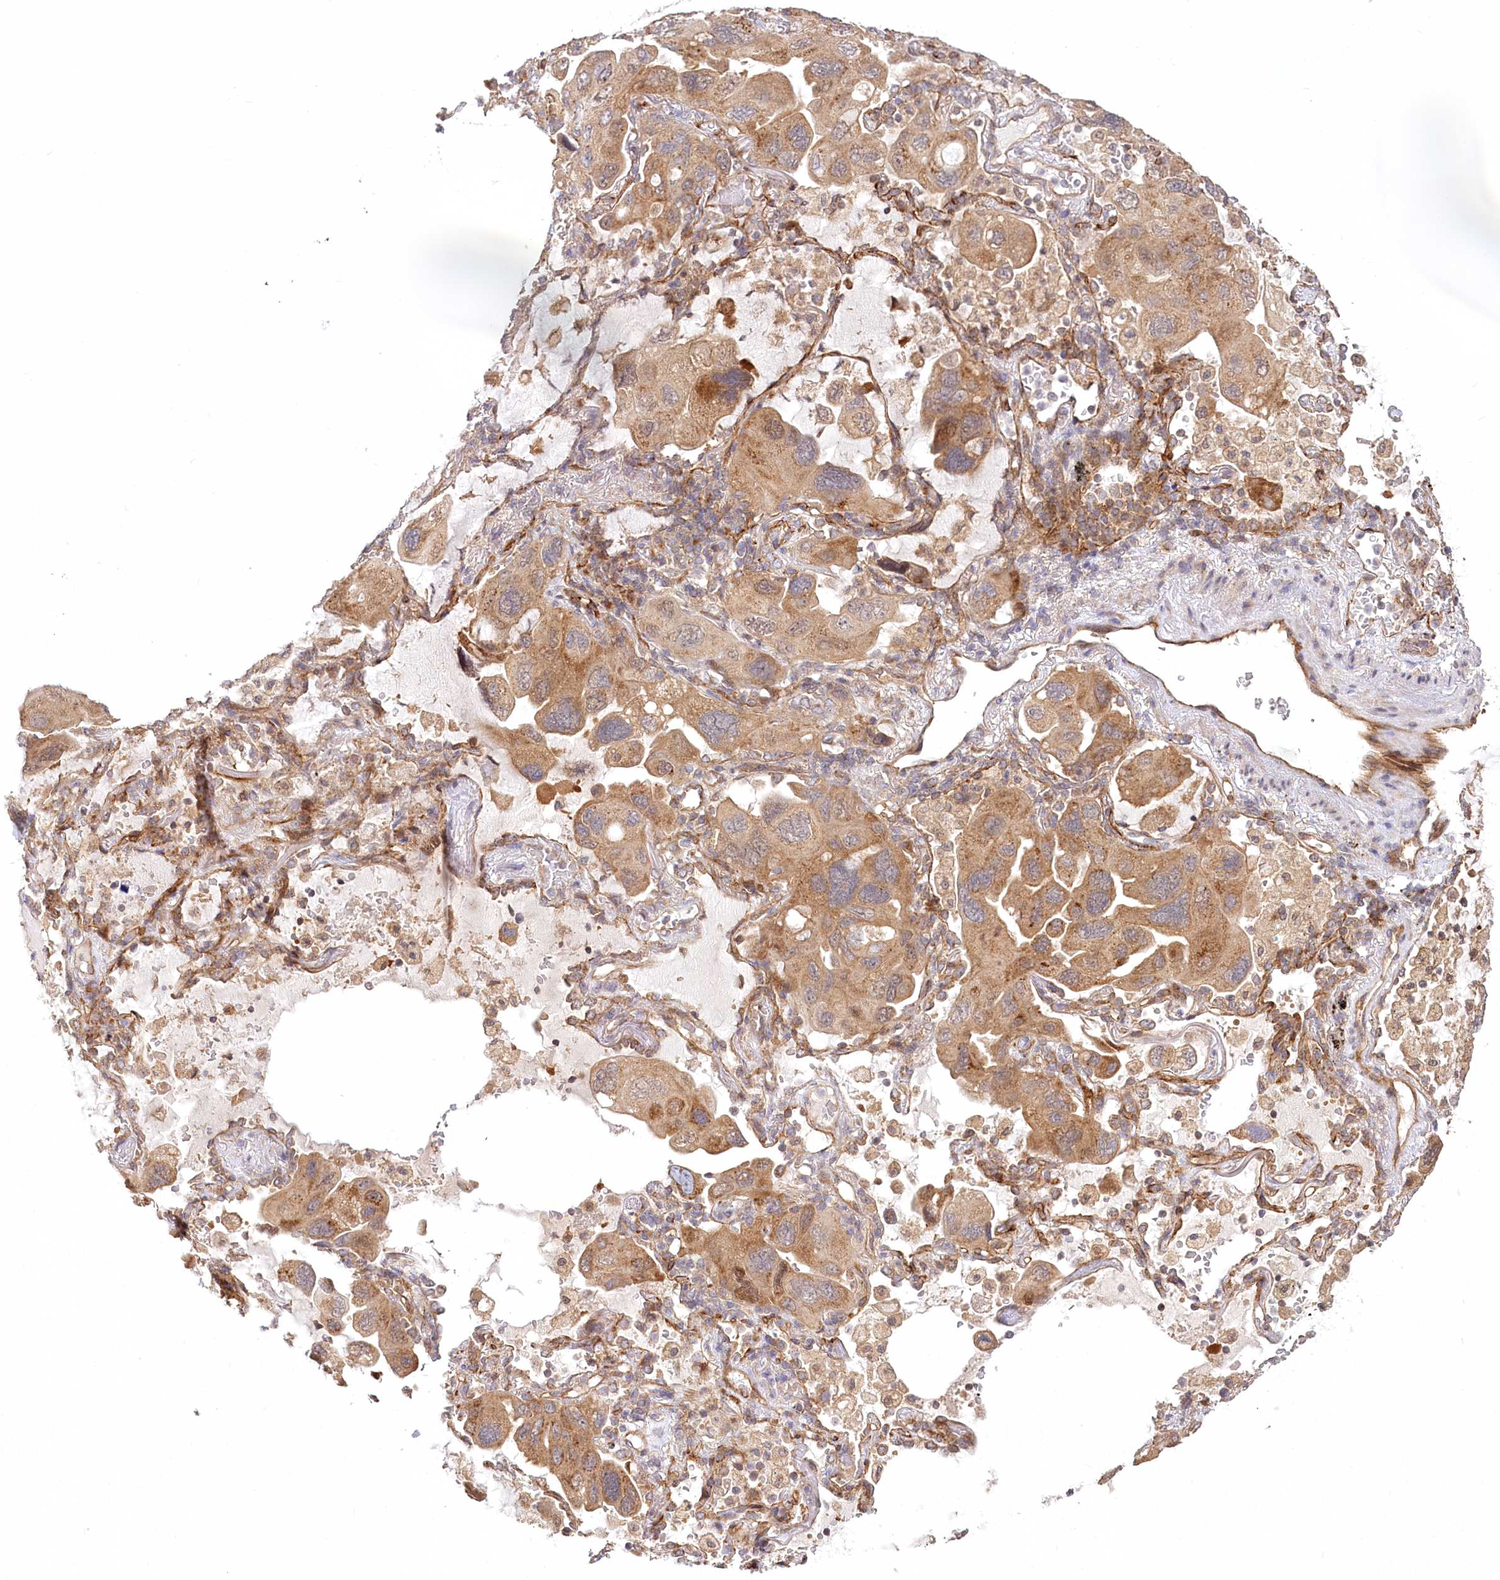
{"staining": {"intensity": "moderate", "quantity": ">75%", "location": "cytoplasmic/membranous"}, "tissue": "lung cancer", "cell_type": "Tumor cells", "image_type": "cancer", "snomed": [{"axis": "morphology", "description": "Squamous cell carcinoma, NOS"}, {"axis": "topography", "description": "Lung"}], "caption": "This micrograph displays IHC staining of human lung cancer, with medium moderate cytoplasmic/membranous staining in about >75% of tumor cells.", "gene": "CEP70", "patient": {"sex": "female", "age": 73}}